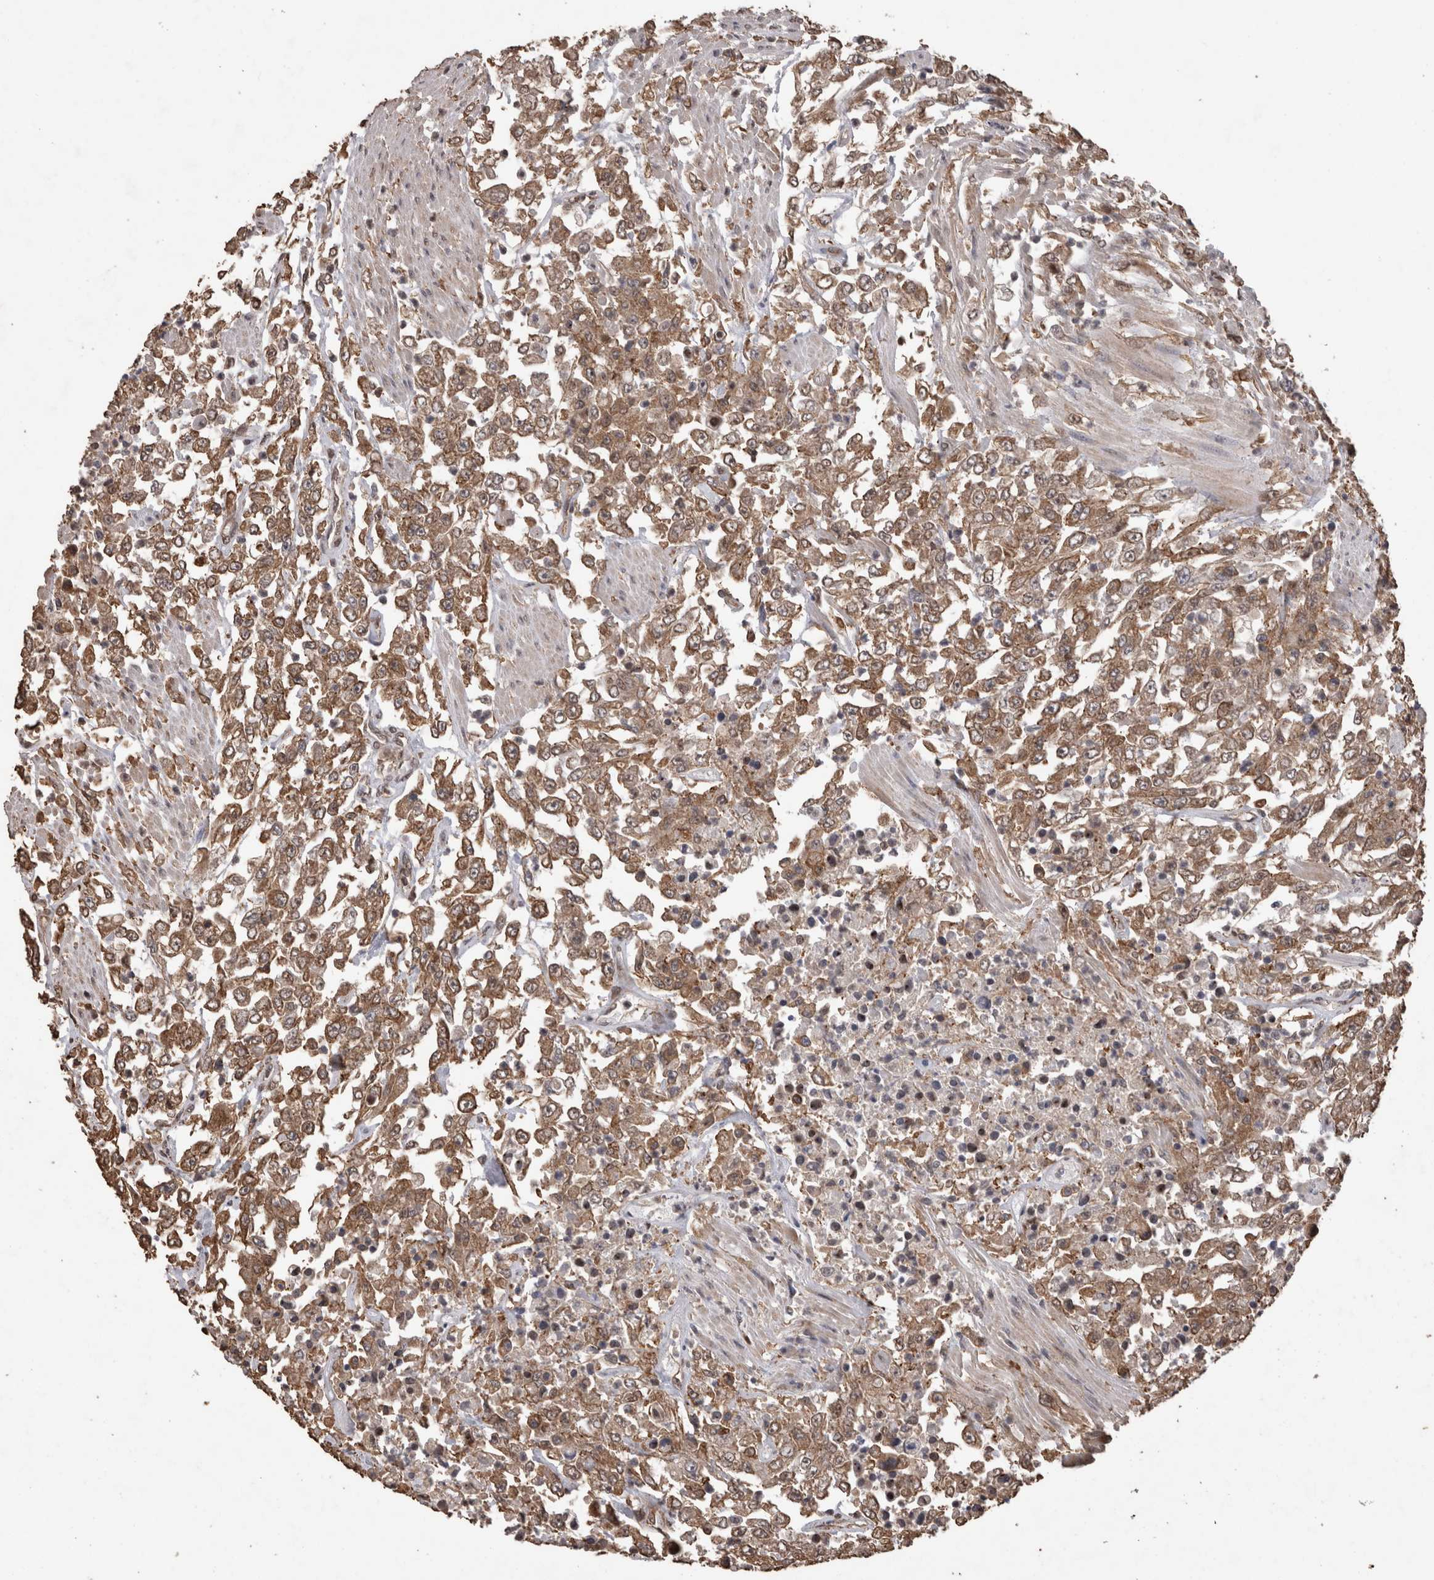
{"staining": {"intensity": "moderate", "quantity": ">75%", "location": "cytoplasmic/membranous"}, "tissue": "urothelial cancer", "cell_type": "Tumor cells", "image_type": "cancer", "snomed": [{"axis": "morphology", "description": "Urothelial carcinoma, High grade"}, {"axis": "topography", "description": "Urinary bladder"}], "caption": "Immunohistochemical staining of urothelial cancer displays medium levels of moderate cytoplasmic/membranous positivity in approximately >75% of tumor cells. The staining is performed using DAB (3,3'-diaminobenzidine) brown chromogen to label protein expression. The nuclei are counter-stained blue using hematoxylin.", "gene": "PINK1", "patient": {"sex": "male", "age": 46}}